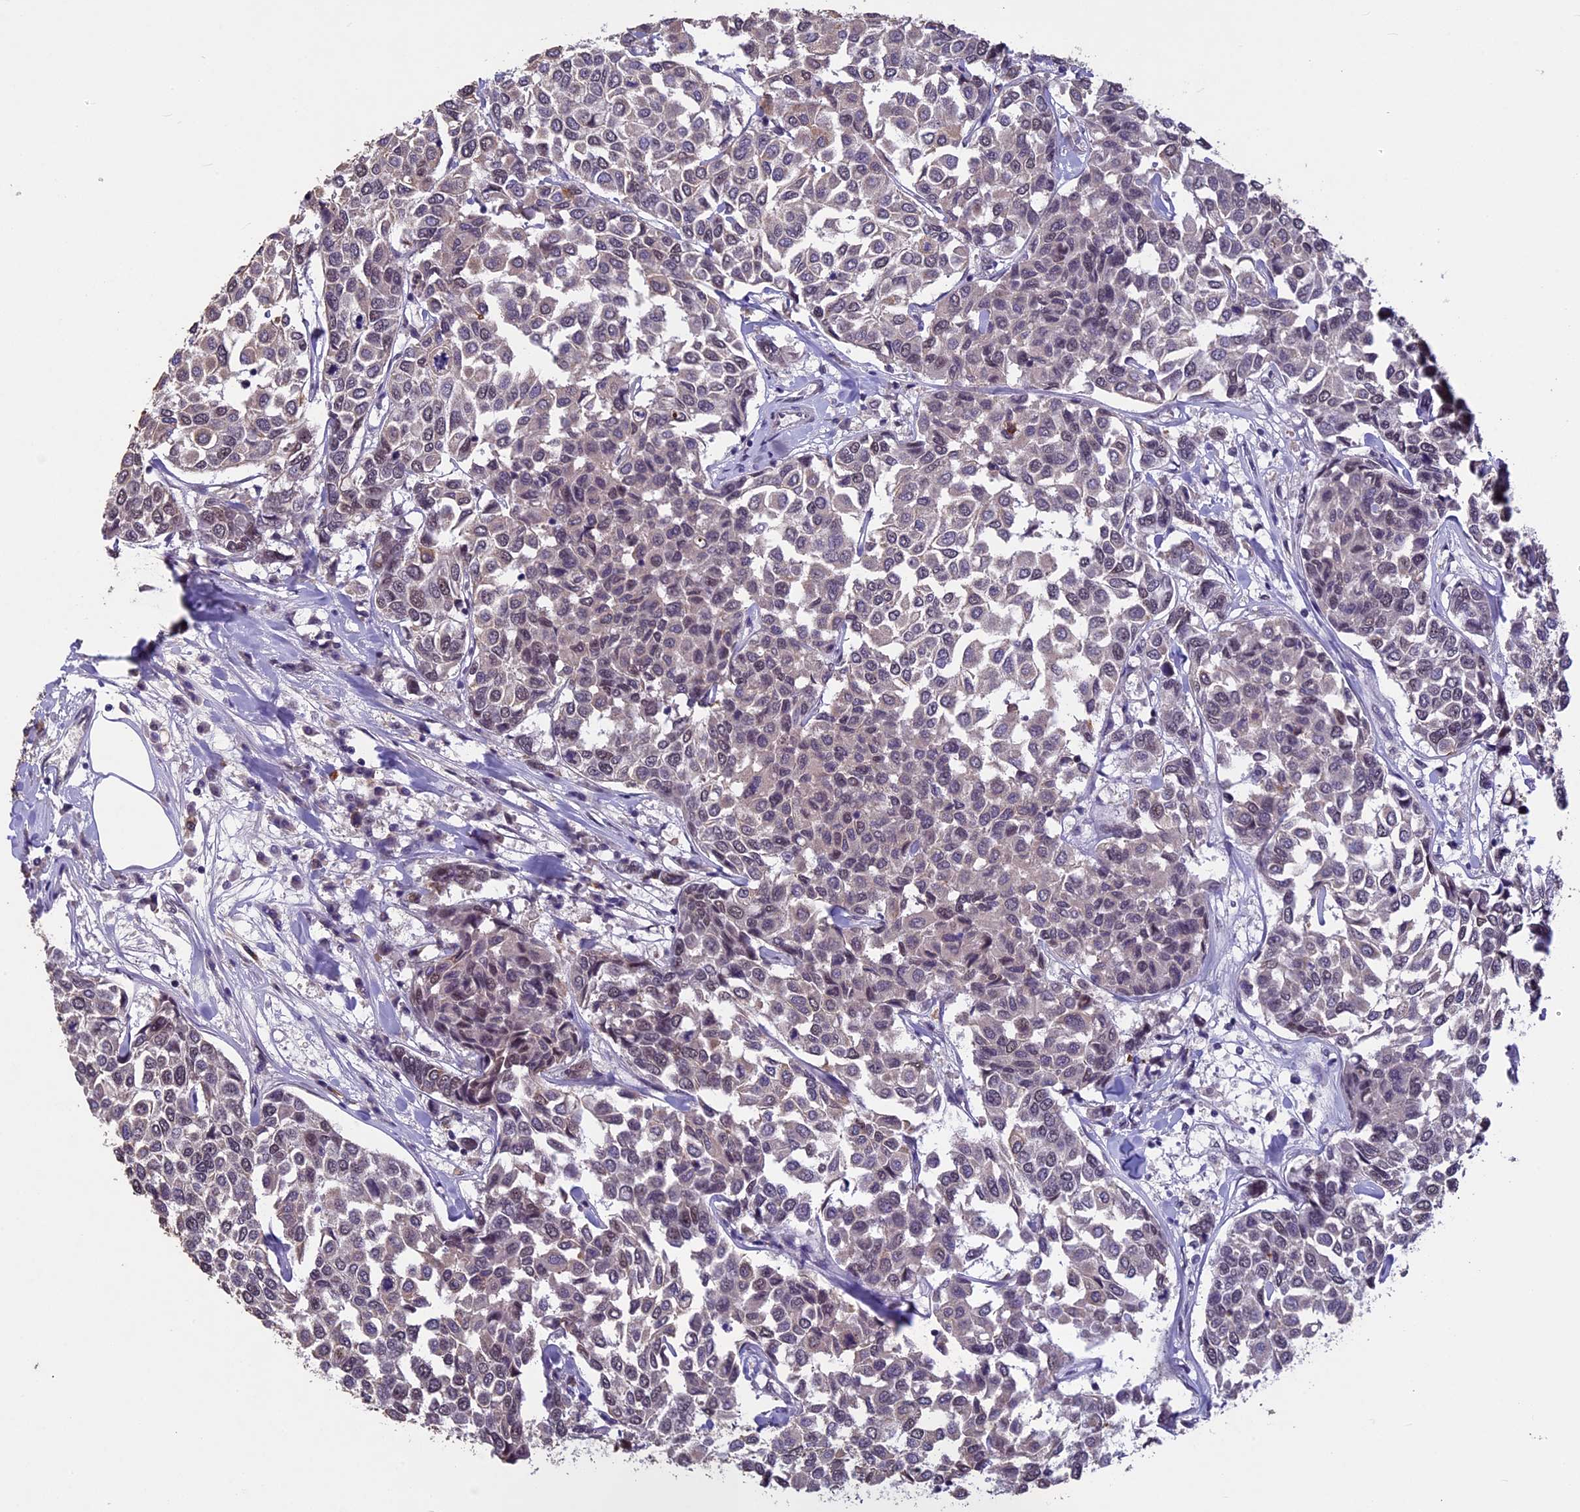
{"staining": {"intensity": "weak", "quantity": "<25%", "location": "cytoplasmic/membranous,nuclear"}, "tissue": "breast cancer", "cell_type": "Tumor cells", "image_type": "cancer", "snomed": [{"axis": "morphology", "description": "Duct carcinoma"}, {"axis": "topography", "description": "Breast"}], "caption": "Immunohistochemistry (IHC) of breast cancer (invasive ductal carcinoma) shows no staining in tumor cells.", "gene": "RNF40", "patient": {"sex": "female", "age": 55}}